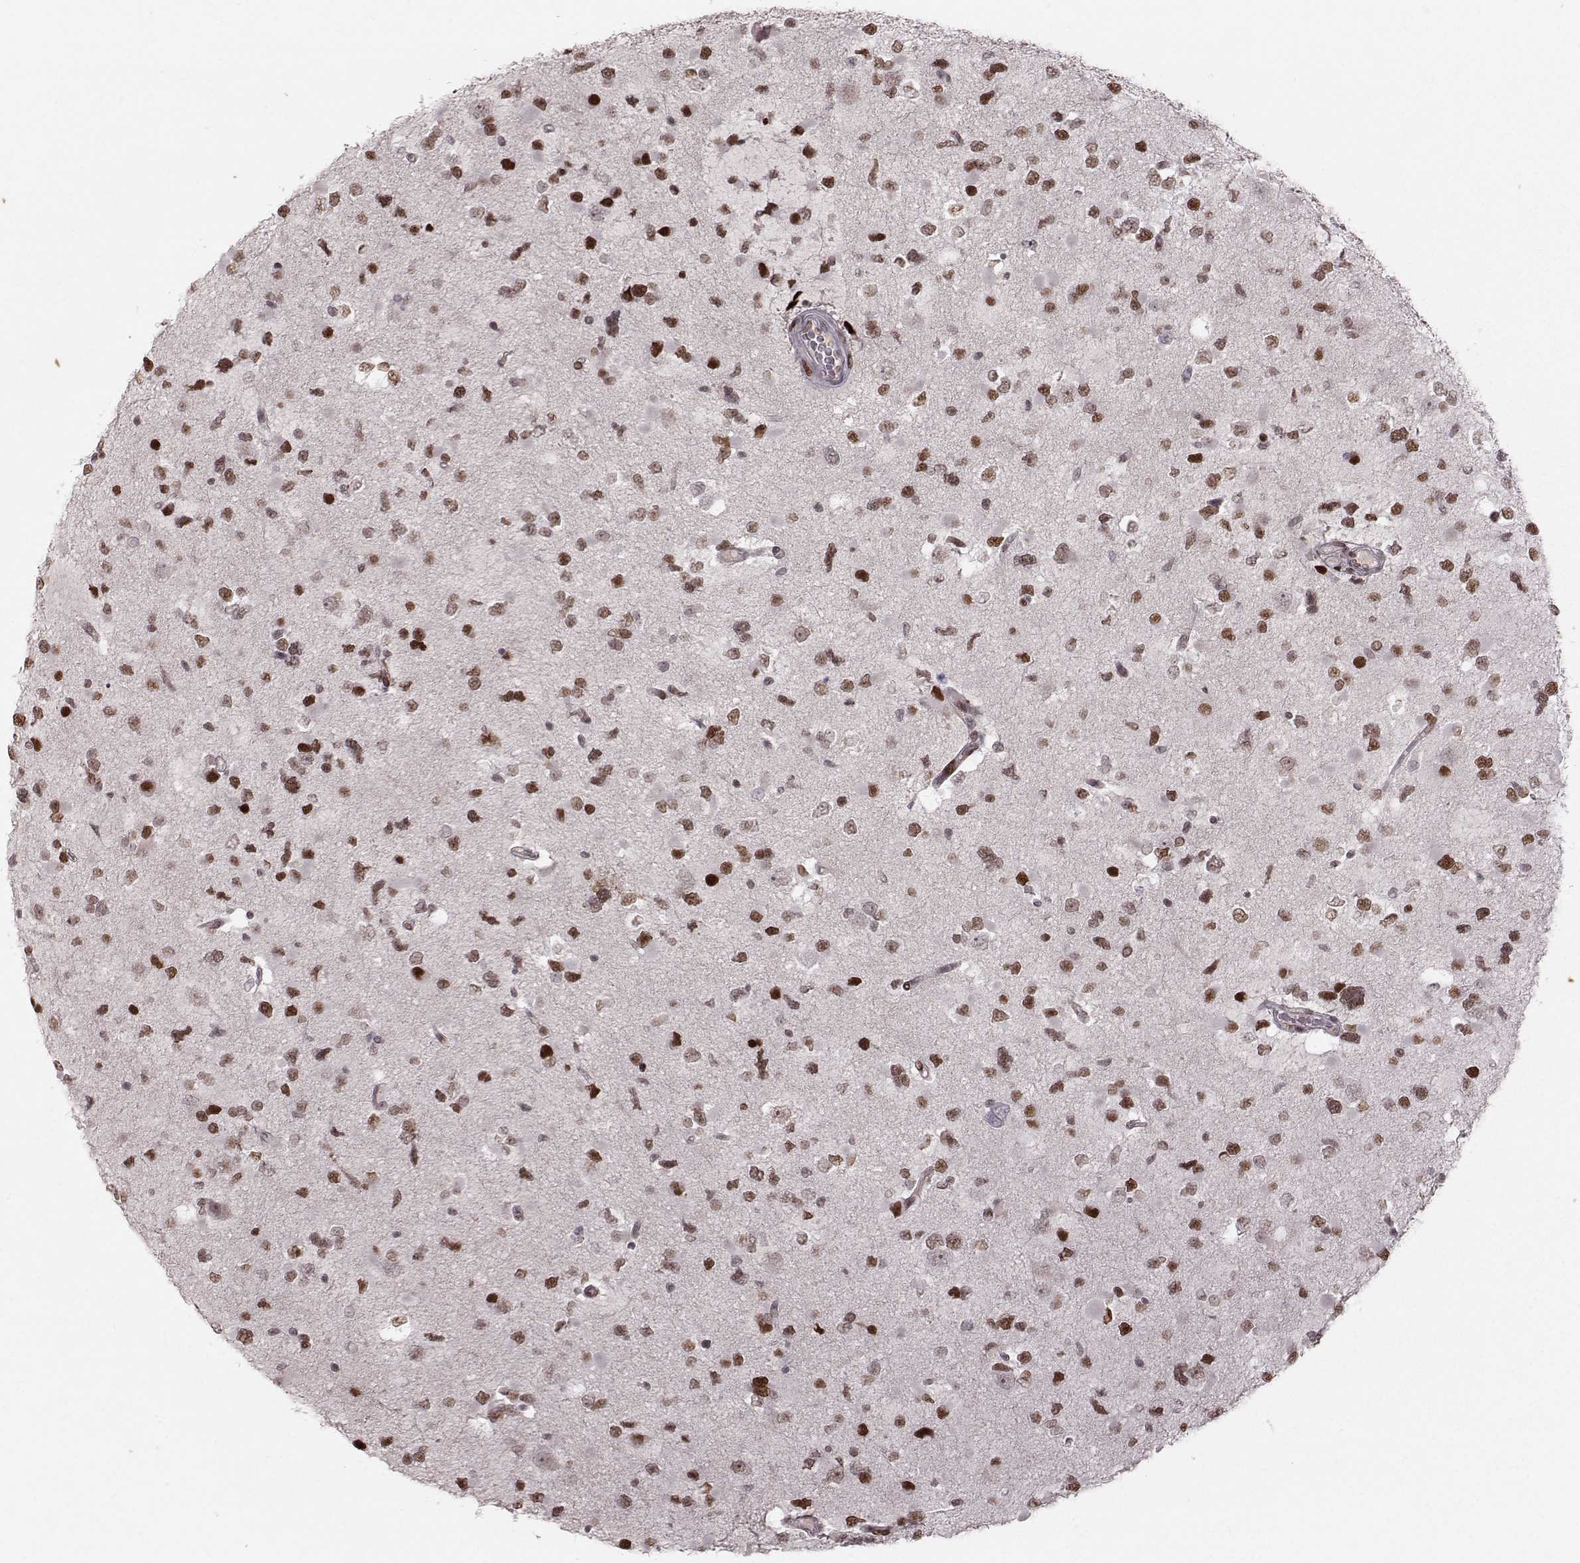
{"staining": {"intensity": "moderate", "quantity": "<25%", "location": "nuclear"}, "tissue": "glioma", "cell_type": "Tumor cells", "image_type": "cancer", "snomed": [{"axis": "morphology", "description": "Glioma, malignant, Low grade"}, {"axis": "topography", "description": "Brain"}], "caption": "A high-resolution image shows immunohistochemistry (IHC) staining of glioma, which shows moderate nuclear expression in about <25% of tumor cells. The staining was performed using DAB (3,3'-diaminobenzidine) to visualize the protein expression in brown, while the nuclei were stained in blue with hematoxylin (Magnification: 20x).", "gene": "SNAPC2", "patient": {"sex": "female", "age": 32}}